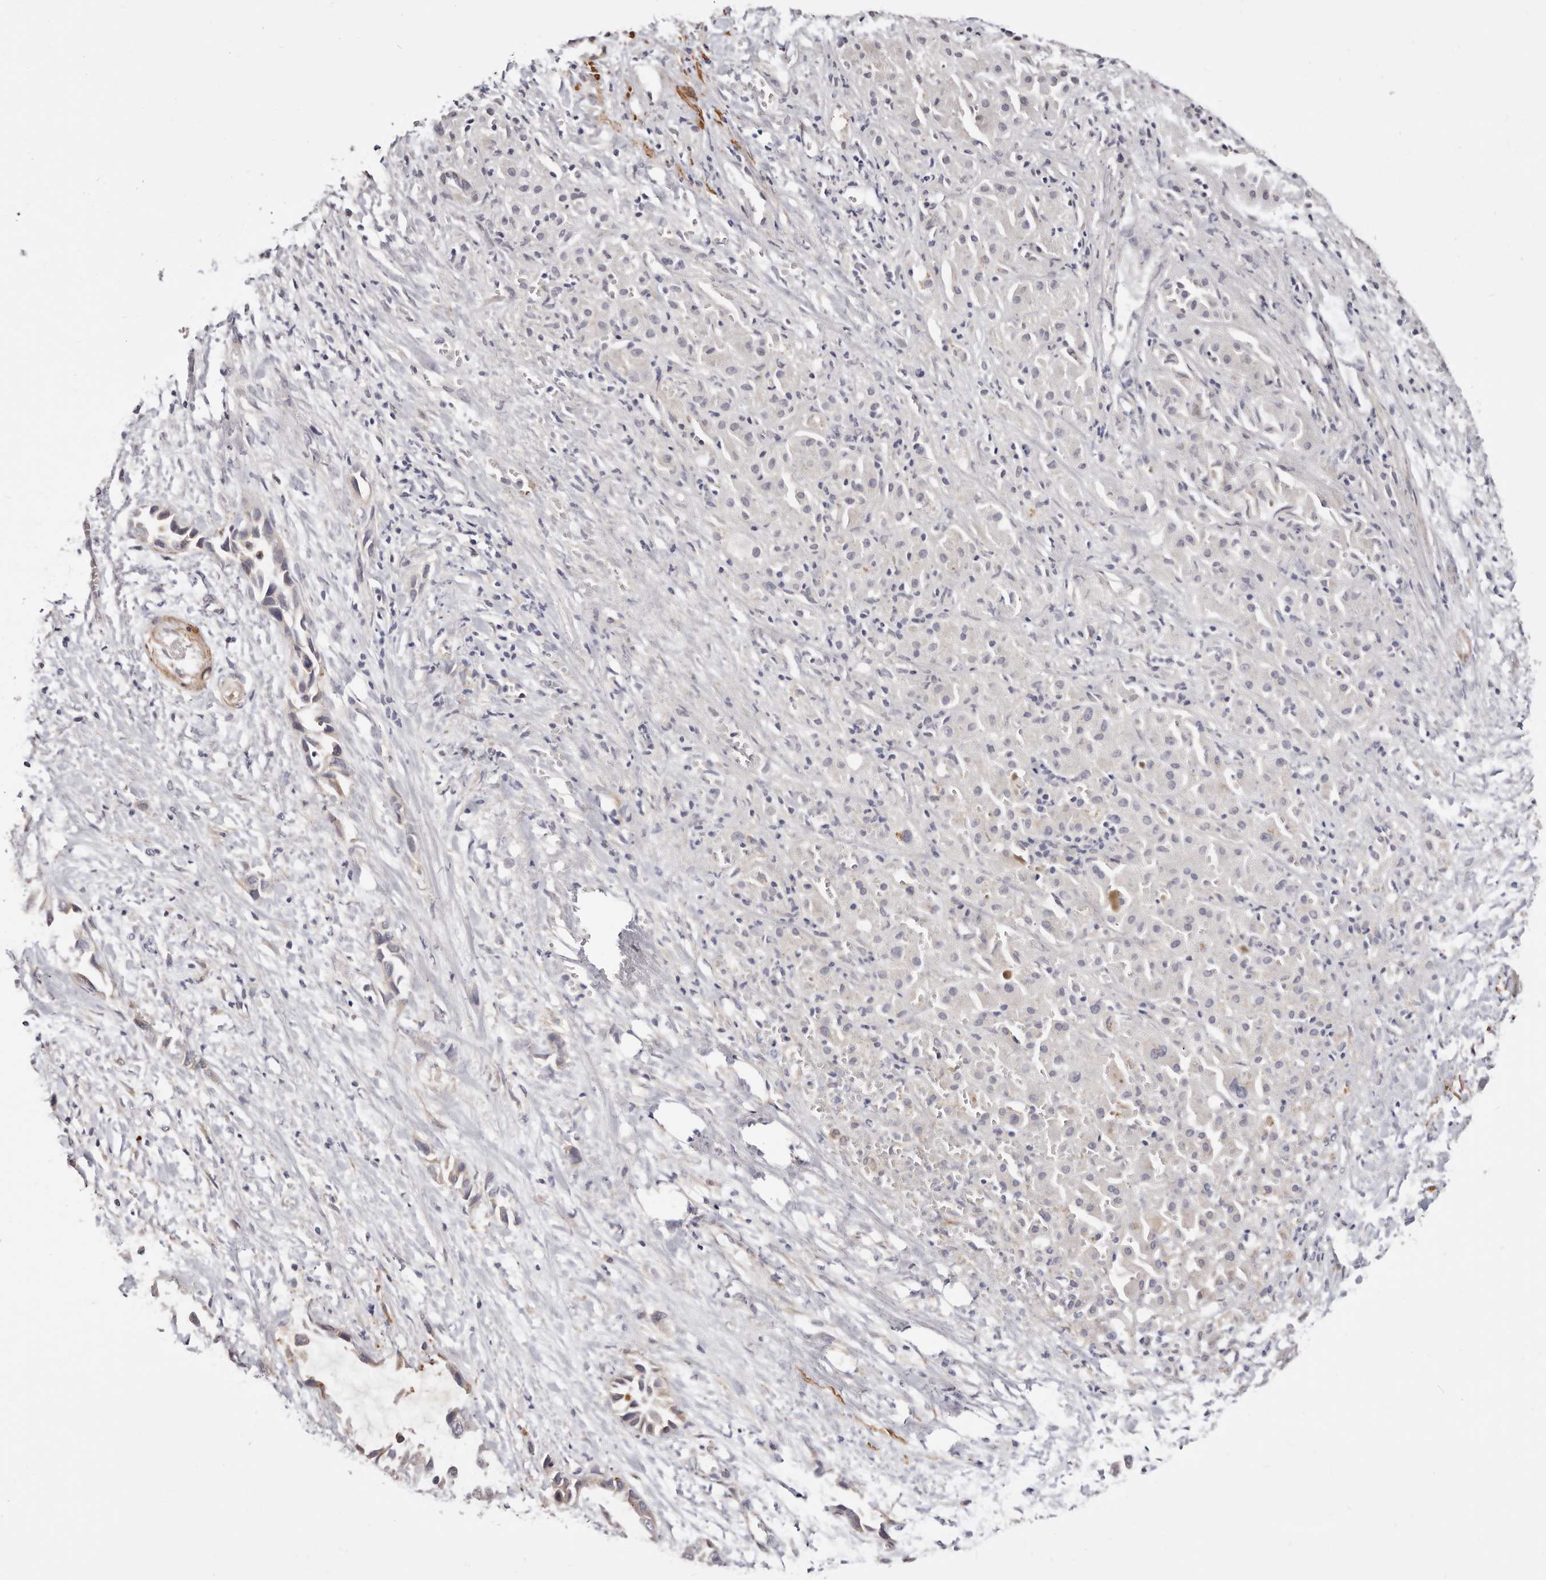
{"staining": {"intensity": "weak", "quantity": "<25%", "location": "cytoplasmic/membranous"}, "tissue": "liver cancer", "cell_type": "Tumor cells", "image_type": "cancer", "snomed": [{"axis": "morphology", "description": "Cholangiocarcinoma"}, {"axis": "topography", "description": "Liver"}], "caption": "Immunohistochemistry photomicrograph of neoplastic tissue: human cholangiocarcinoma (liver) stained with DAB displays no significant protein expression in tumor cells. (Stains: DAB (3,3'-diaminobenzidine) IHC with hematoxylin counter stain, Microscopy: brightfield microscopy at high magnification).", "gene": "TRIP13", "patient": {"sex": "female", "age": 52}}